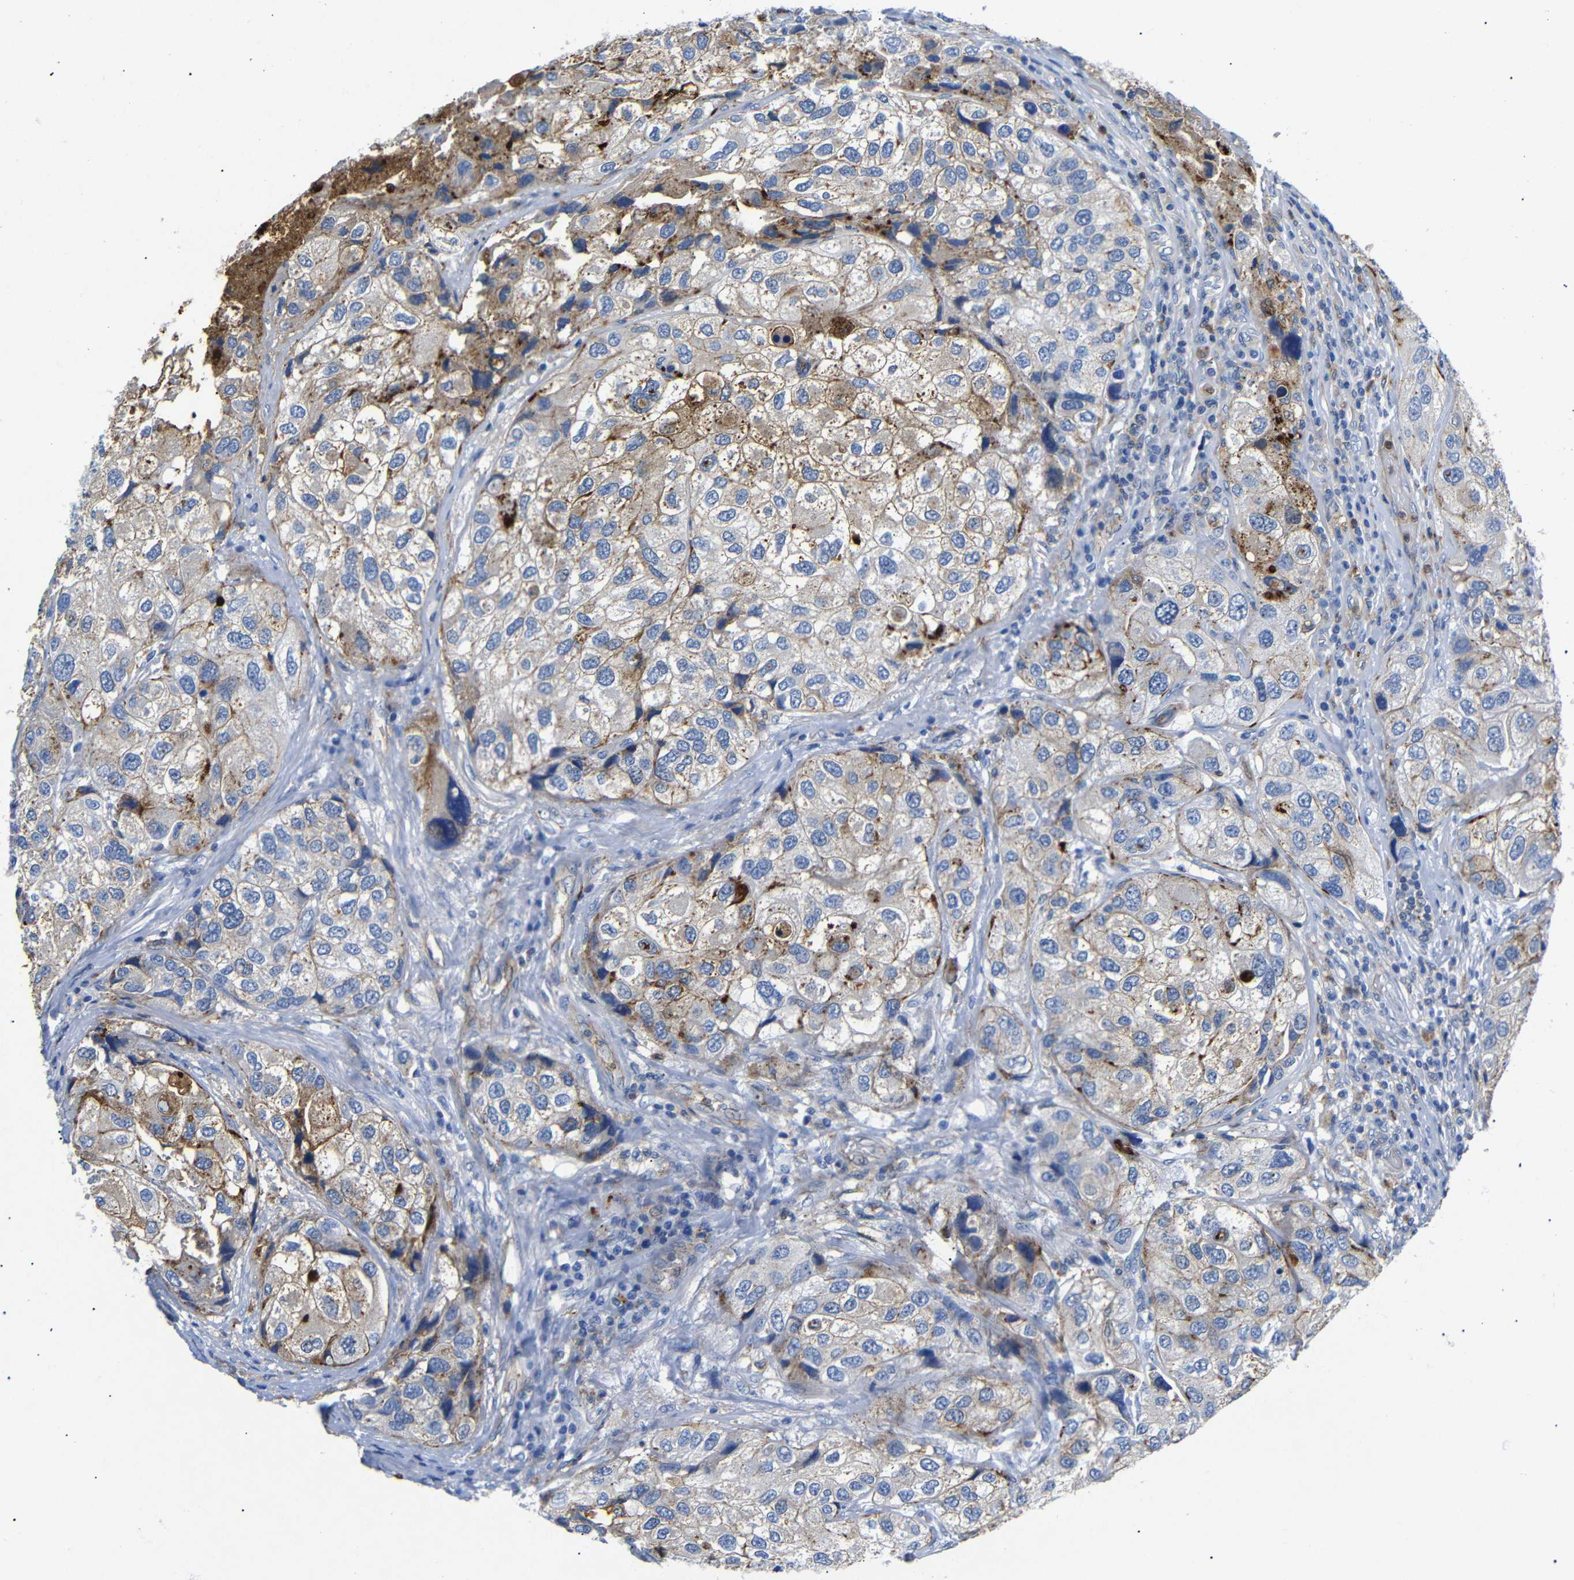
{"staining": {"intensity": "moderate", "quantity": "25%-75%", "location": "cytoplasmic/membranous"}, "tissue": "urothelial cancer", "cell_type": "Tumor cells", "image_type": "cancer", "snomed": [{"axis": "morphology", "description": "Urothelial carcinoma, High grade"}, {"axis": "topography", "description": "Urinary bladder"}], "caption": "This micrograph exhibits immunohistochemistry (IHC) staining of high-grade urothelial carcinoma, with medium moderate cytoplasmic/membranous expression in about 25%-75% of tumor cells.", "gene": "SDCBP", "patient": {"sex": "female", "age": 64}}